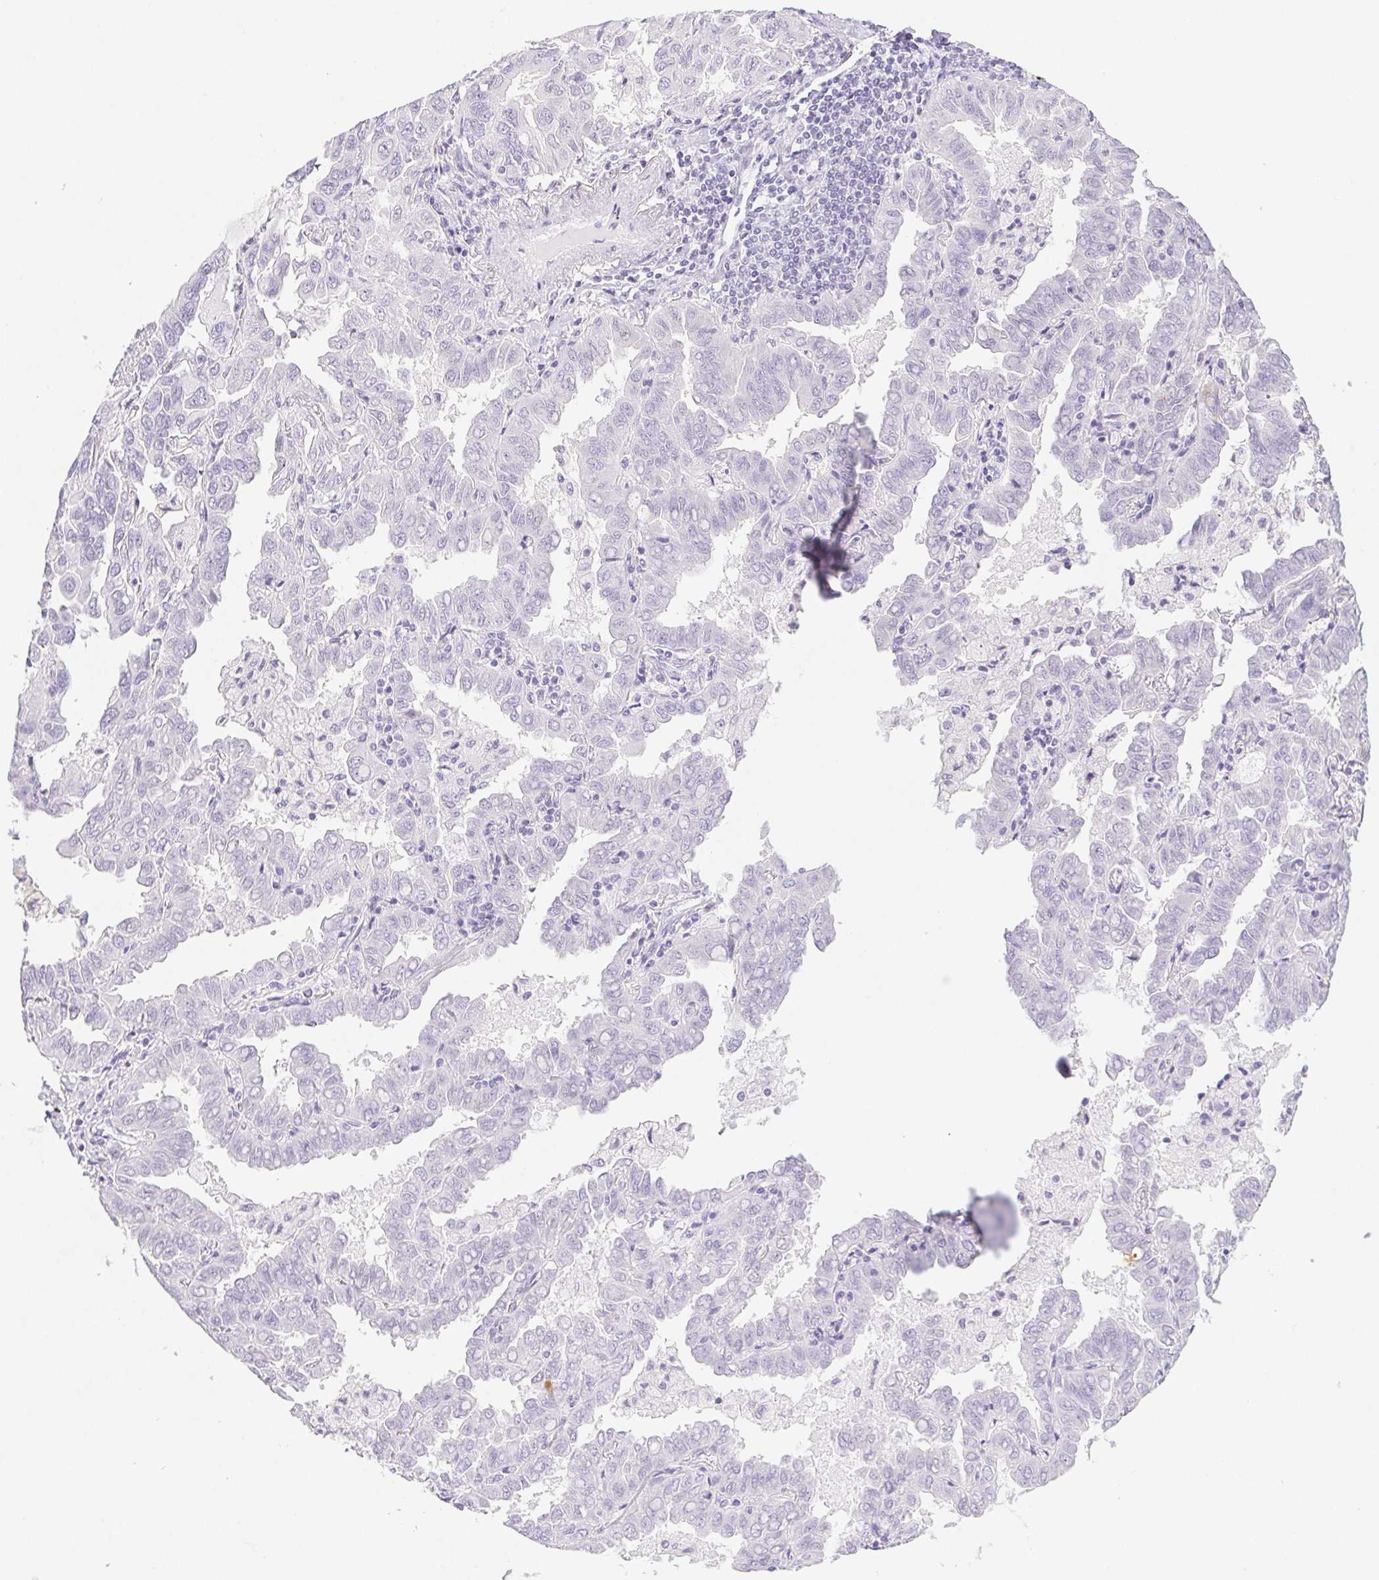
{"staining": {"intensity": "negative", "quantity": "none", "location": "none"}, "tissue": "lung cancer", "cell_type": "Tumor cells", "image_type": "cancer", "snomed": [{"axis": "morphology", "description": "Adenocarcinoma, NOS"}, {"axis": "topography", "description": "Lung"}], "caption": "A high-resolution photomicrograph shows IHC staining of lung adenocarcinoma, which exhibits no significant expression in tumor cells. (DAB immunohistochemistry with hematoxylin counter stain).", "gene": "ST8SIA3", "patient": {"sex": "male", "age": 64}}